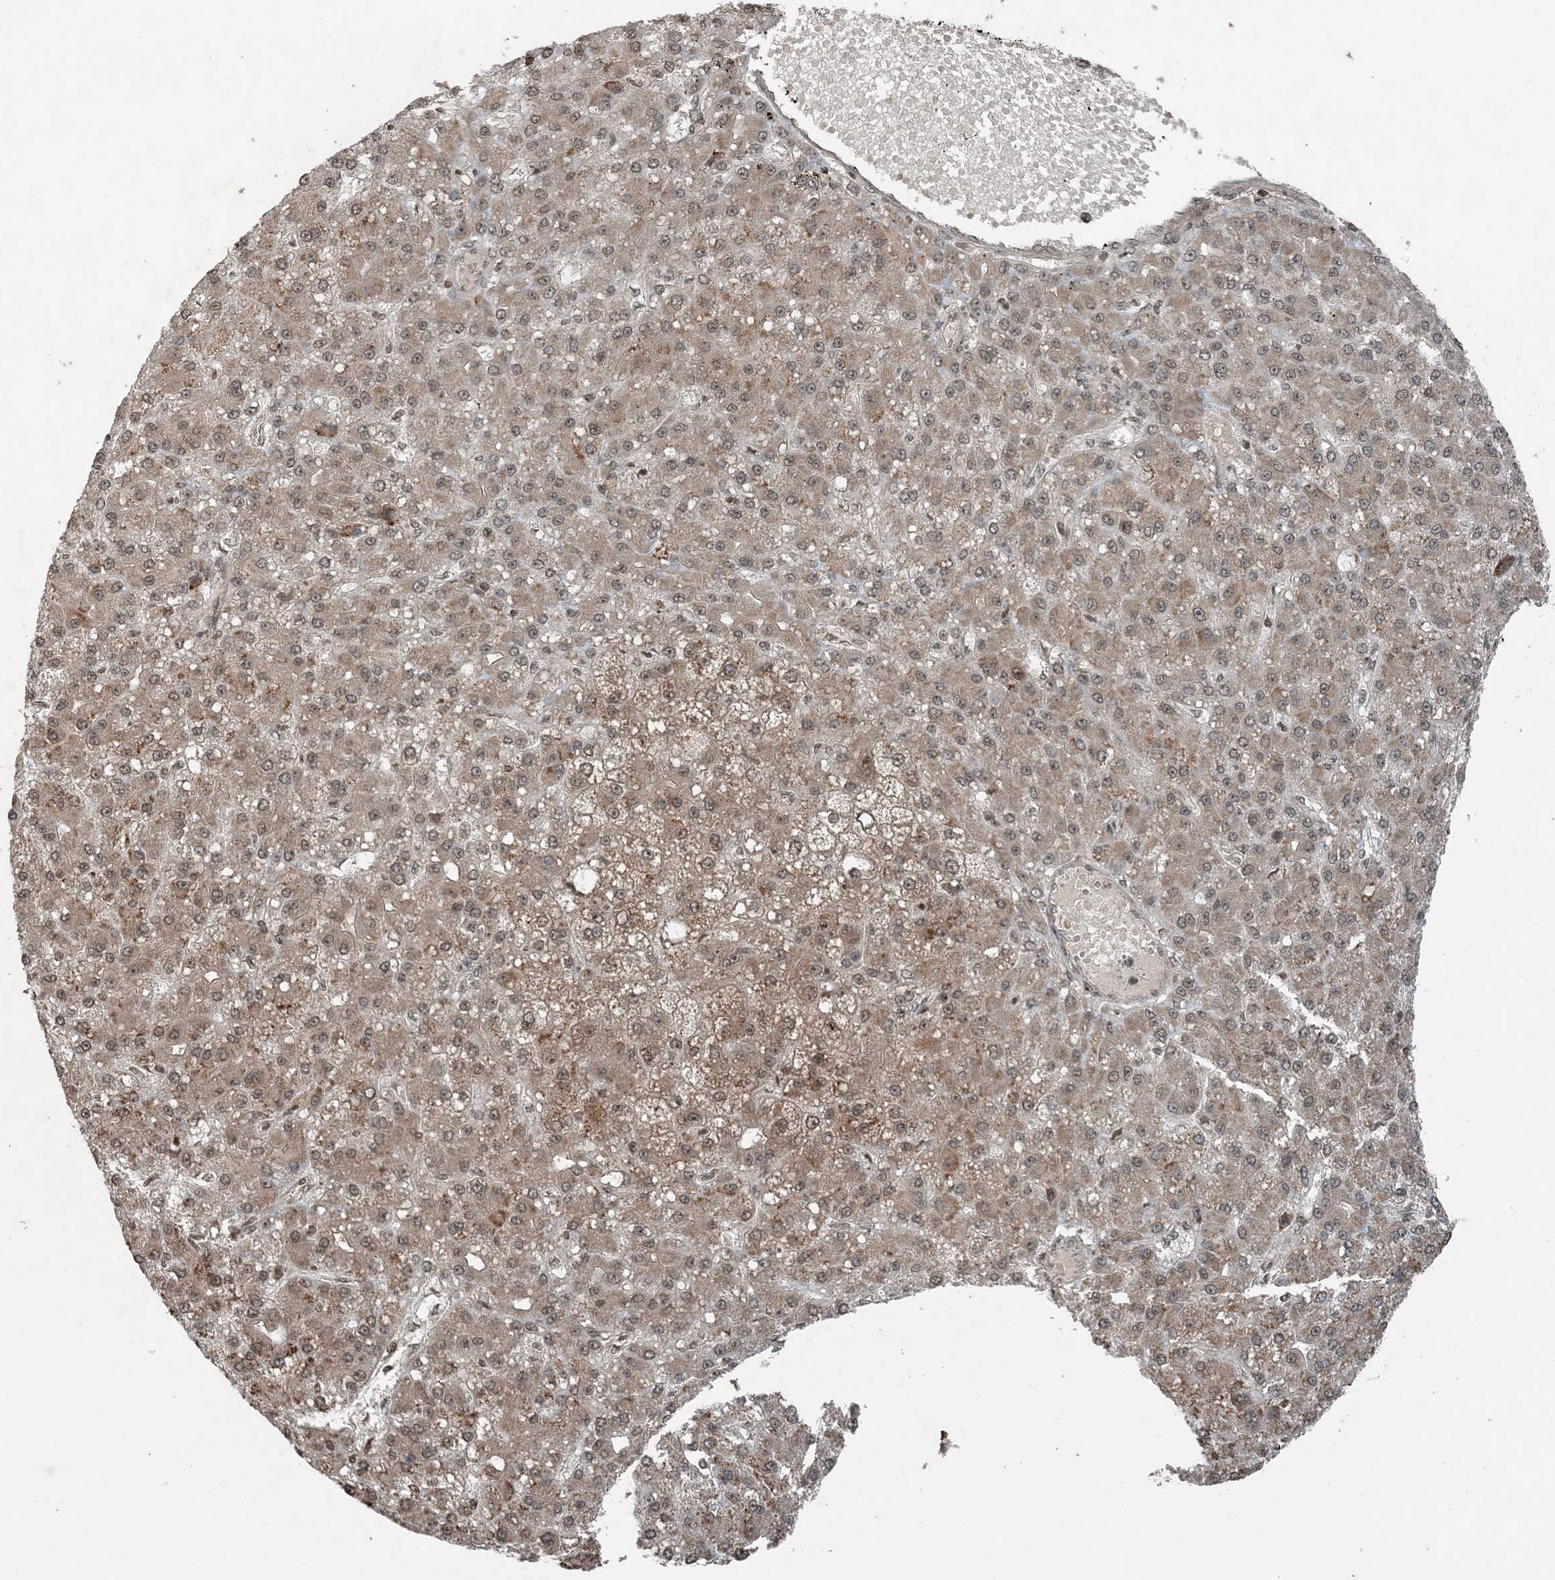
{"staining": {"intensity": "moderate", "quantity": "25%-75%", "location": "cytoplasmic/membranous"}, "tissue": "liver cancer", "cell_type": "Tumor cells", "image_type": "cancer", "snomed": [{"axis": "morphology", "description": "Carcinoma, Hepatocellular, NOS"}, {"axis": "topography", "description": "Liver"}], "caption": "High-magnification brightfield microscopy of liver hepatocellular carcinoma stained with DAB (3,3'-diaminobenzidine) (brown) and counterstained with hematoxylin (blue). tumor cells exhibit moderate cytoplasmic/membranous positivity is seen in about25%-75% of cells.", "gene": "ZFAND2B", "patient": {"sex": "male", "age": 67}}